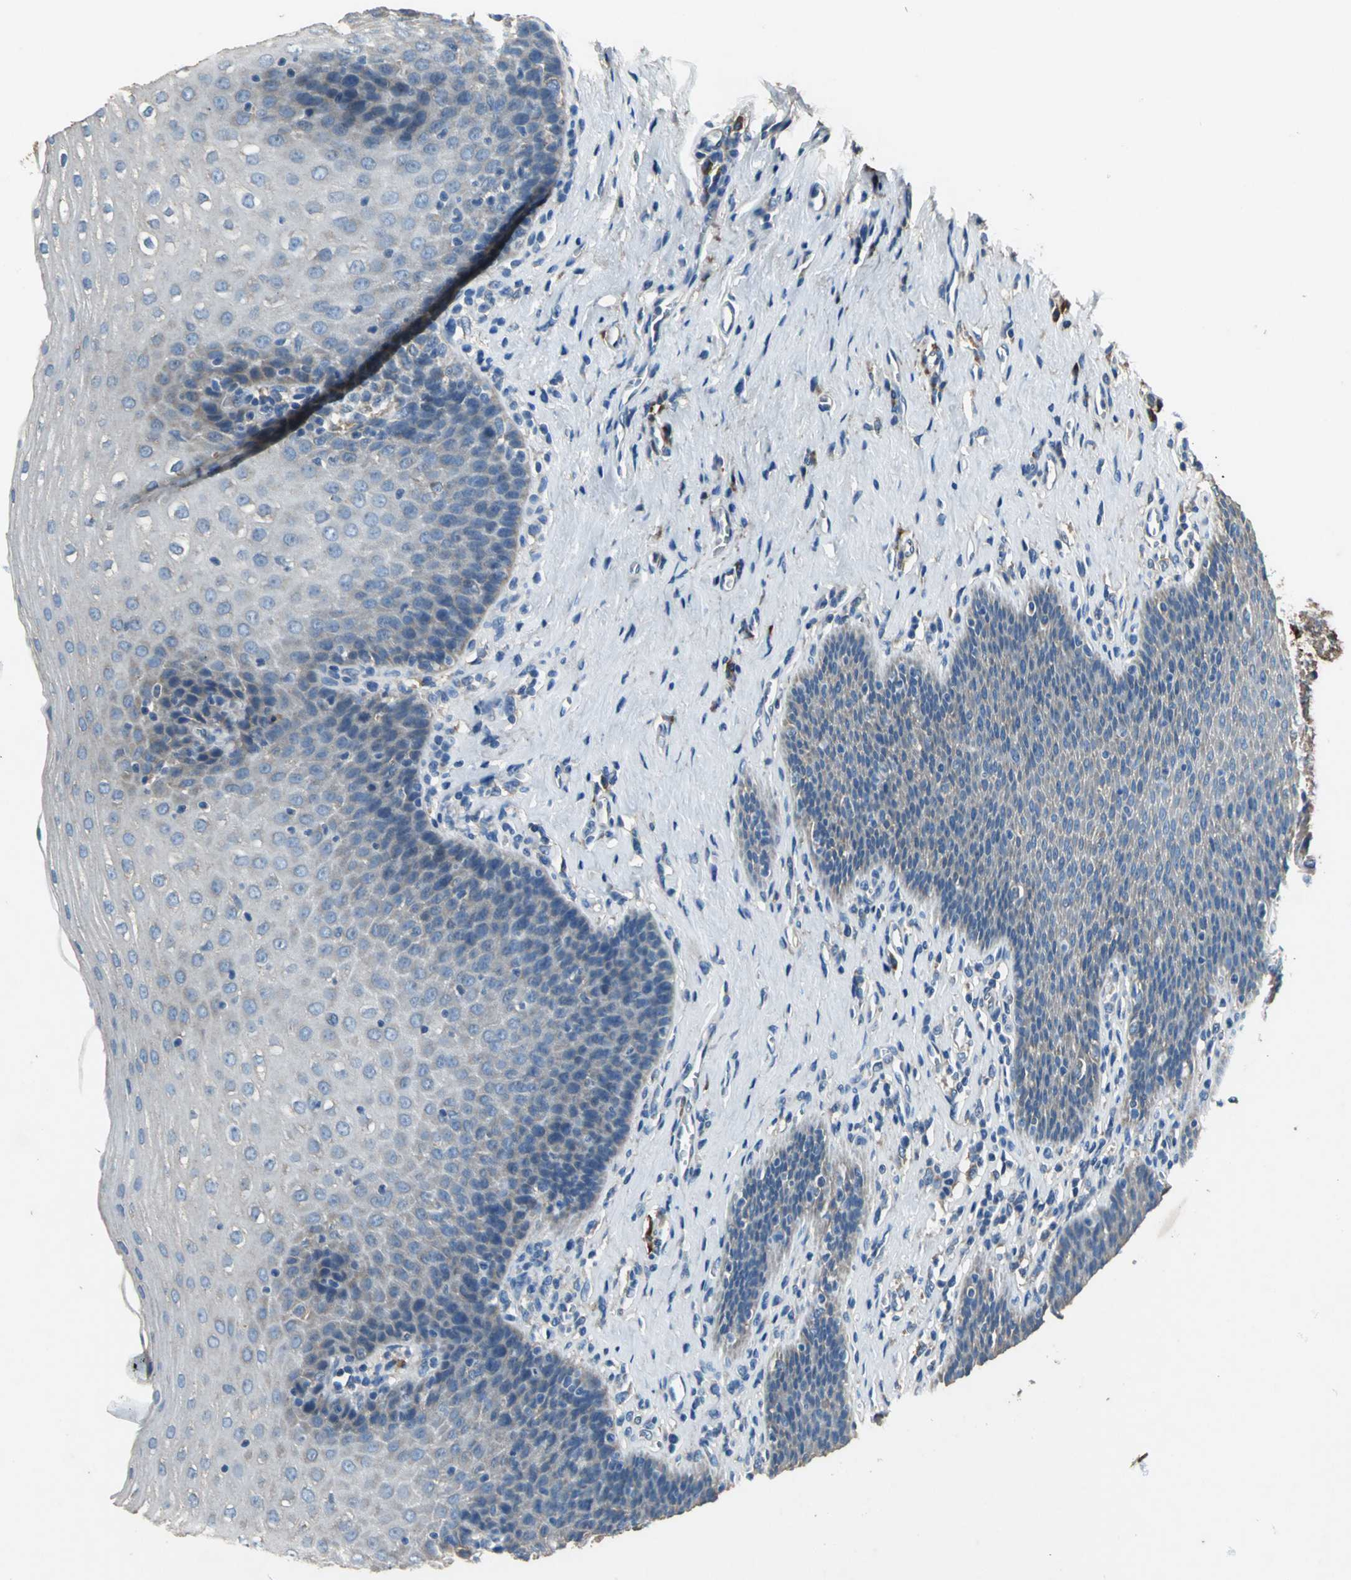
{"staining": {"intensity": "weak", "quantity": "25%-75%", "location": "cytoplasmic/membranous"}, "tissue": "esophagus", "cell_type": "Squamous epithelial cells", "image_type": "normal", "snomed": [{"axis": "morphology", "description": "Normal tissue, NOS"}, {"axis": "topography", "description": "Esophagus"}], "caption": "Benign esophagus shows weak cytoplasmic/membranous positivity in approximately 25%-75% of squamous epithelial cells, visualized by immunohistochemistry.", "gene": "HEPH", "patient": {"sex": "female", "age": 61}}